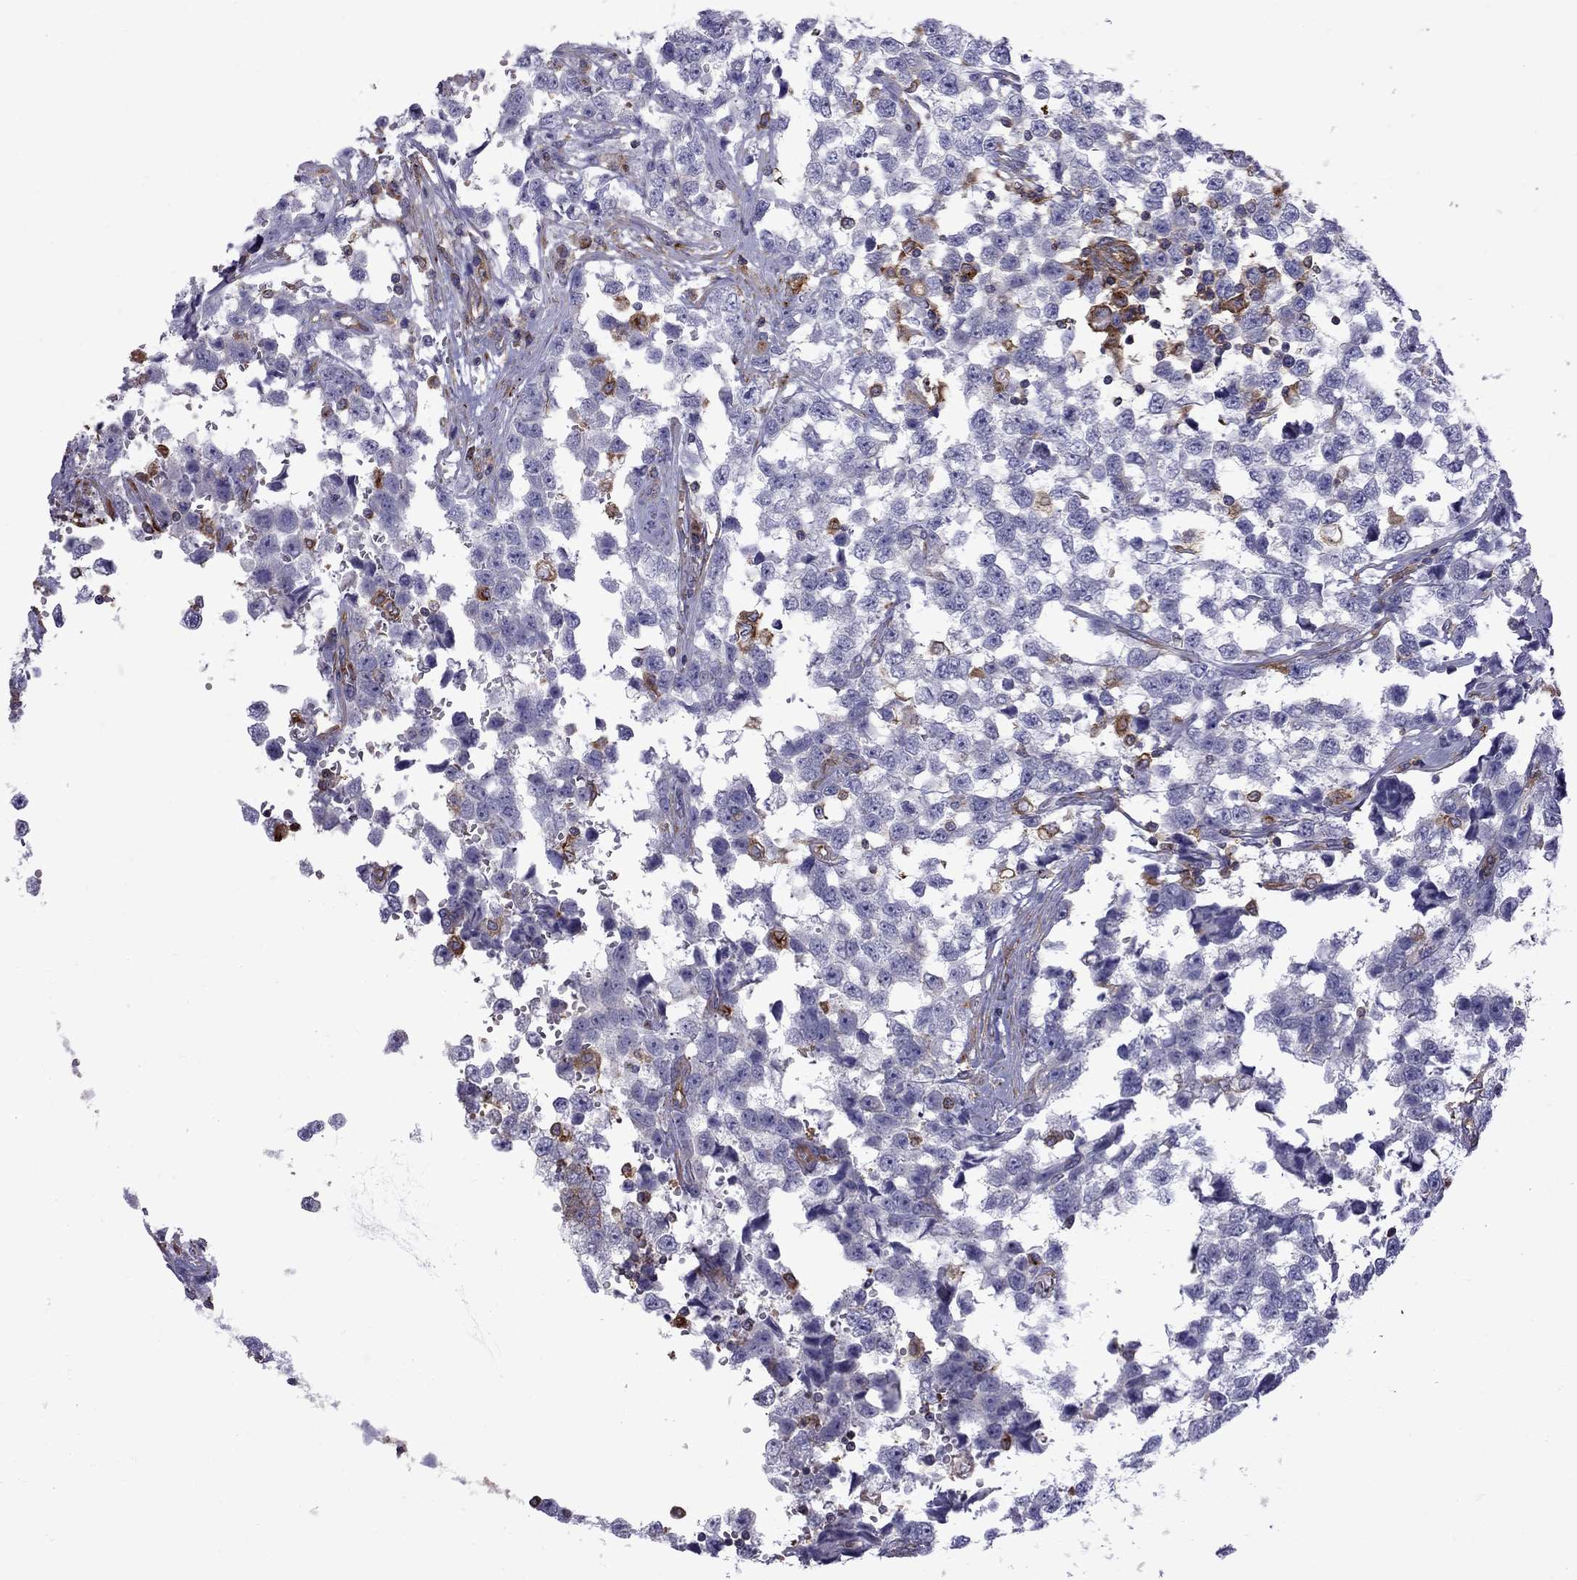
{"staining": {"intensity": "negative", "quantity": "none", "location": "none"}, "tissue": "testis cancer", "cell_type": "Tumor cells", "image_type": "cancer", "snomed": [{"axis": "morphology", "description": "Seminoma, NOS"}, {"axis": "topography", "description": "Testis"}], "caption": "Testis seminoma stained for a protein using immunohistochemistry (IHC) shows no positivity tumor cells.", "gene": "EIF4E3", "patient": {"sex": "male", "age": 34}}